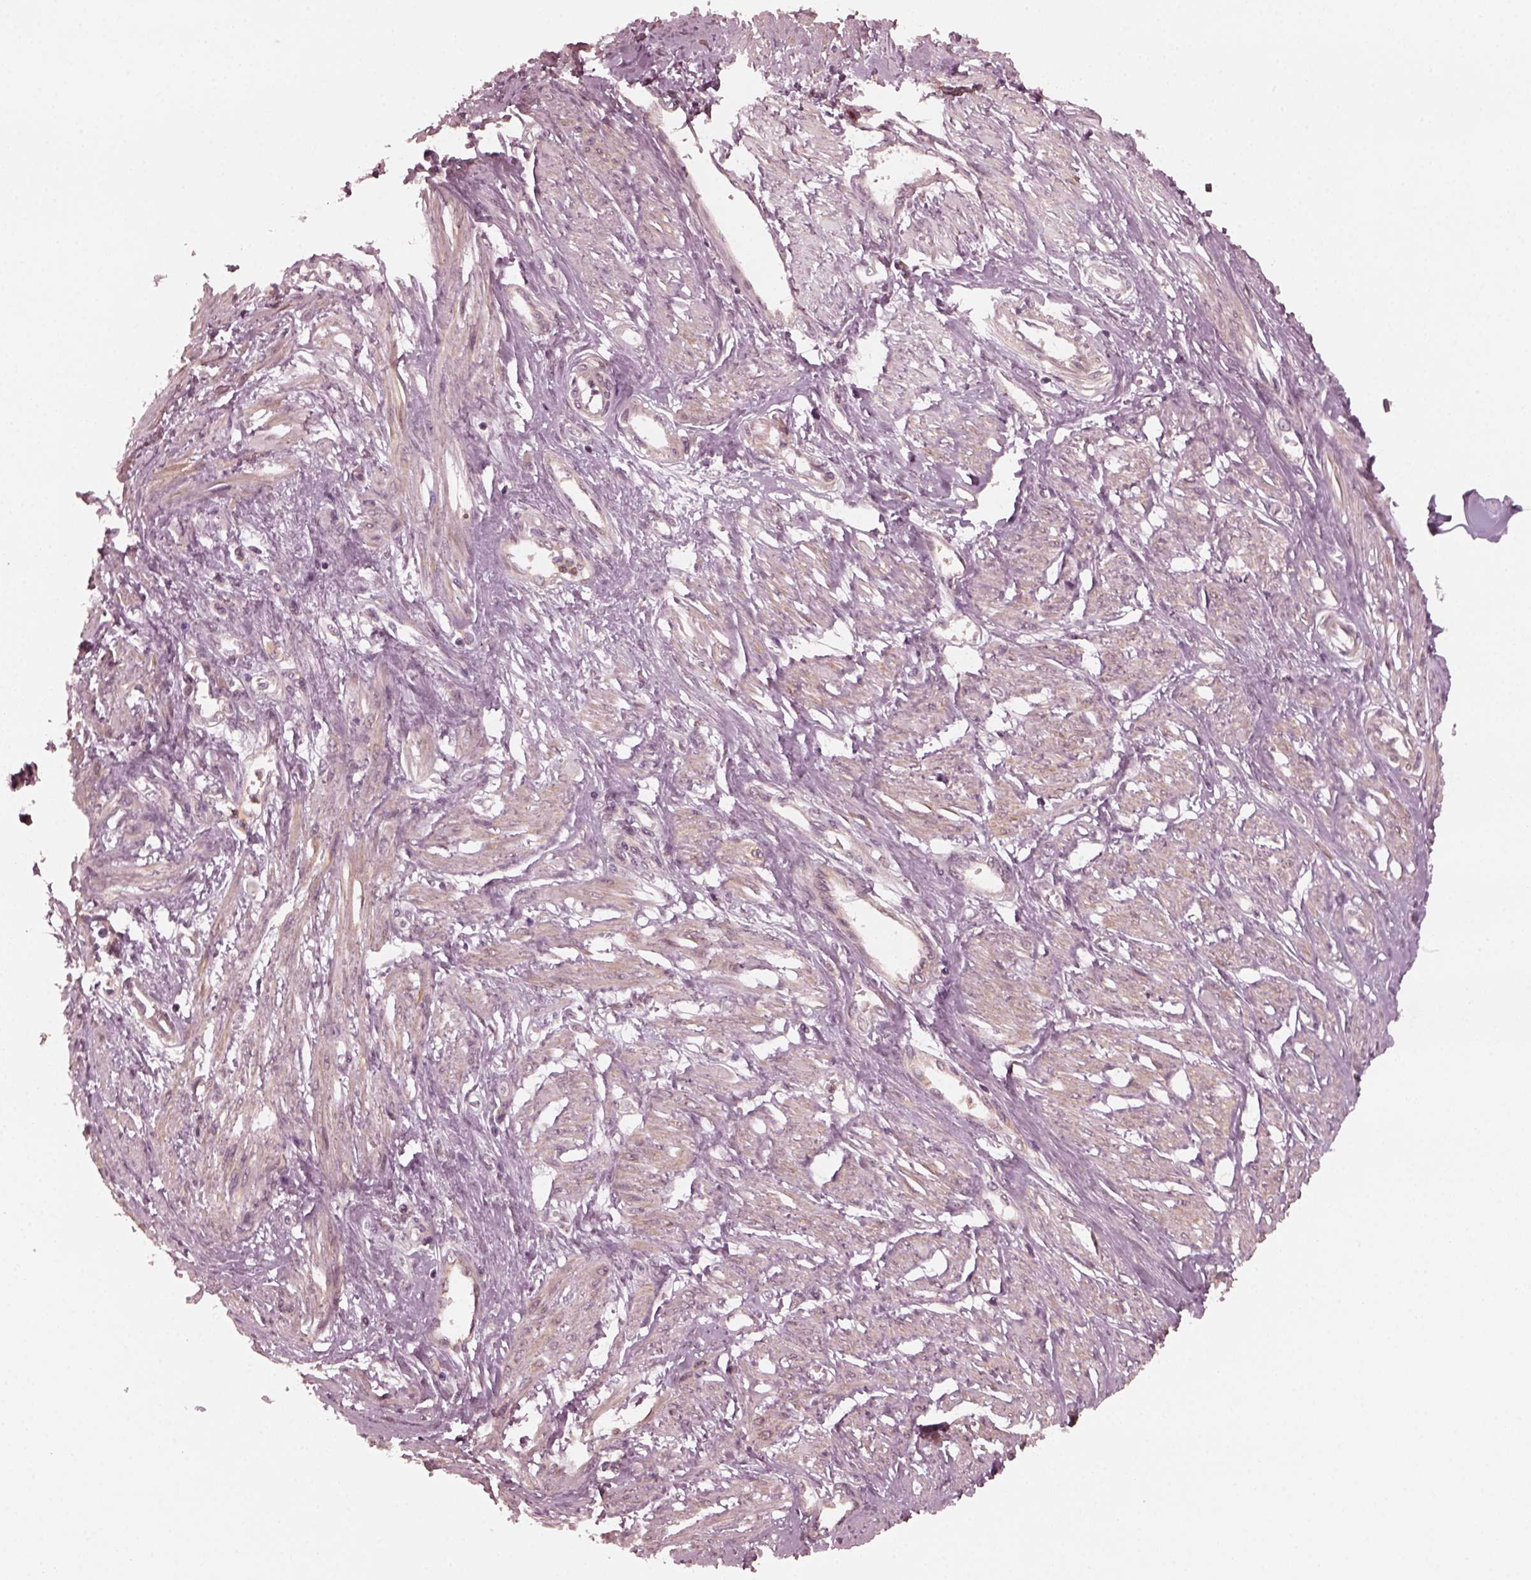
{"staining": {"intensity": "weak", "quantity": "25%-75%", "location": "cytoplasmic/membranous"}, "tissue": "smooth muscle", "cell_type": "Smooth muscle cells", "image_type": "normal", "snomed": [{"axis": "morphology", "description": "Normal tissue, NOS"}, {"axis": "topography", "description": "Smooth muscle"}, {"axis": "topography", "description": "Uterus"}], "caption": "DAB (3,3'-diaminobenzidine) immunohistochemical staining of benign human smooth muscle reveals weak cytoplasmic/membranous protein expression in approximately 25%-75% of smooth muscle cells. The staining was performed using DAB (3,3'-diaminobenzidine), with brown indicating positive protein expression. Nuclei are stained blue with hematoxylin.", "gene": "FAF2", "patient": {"sex": "female", "age": 39}}